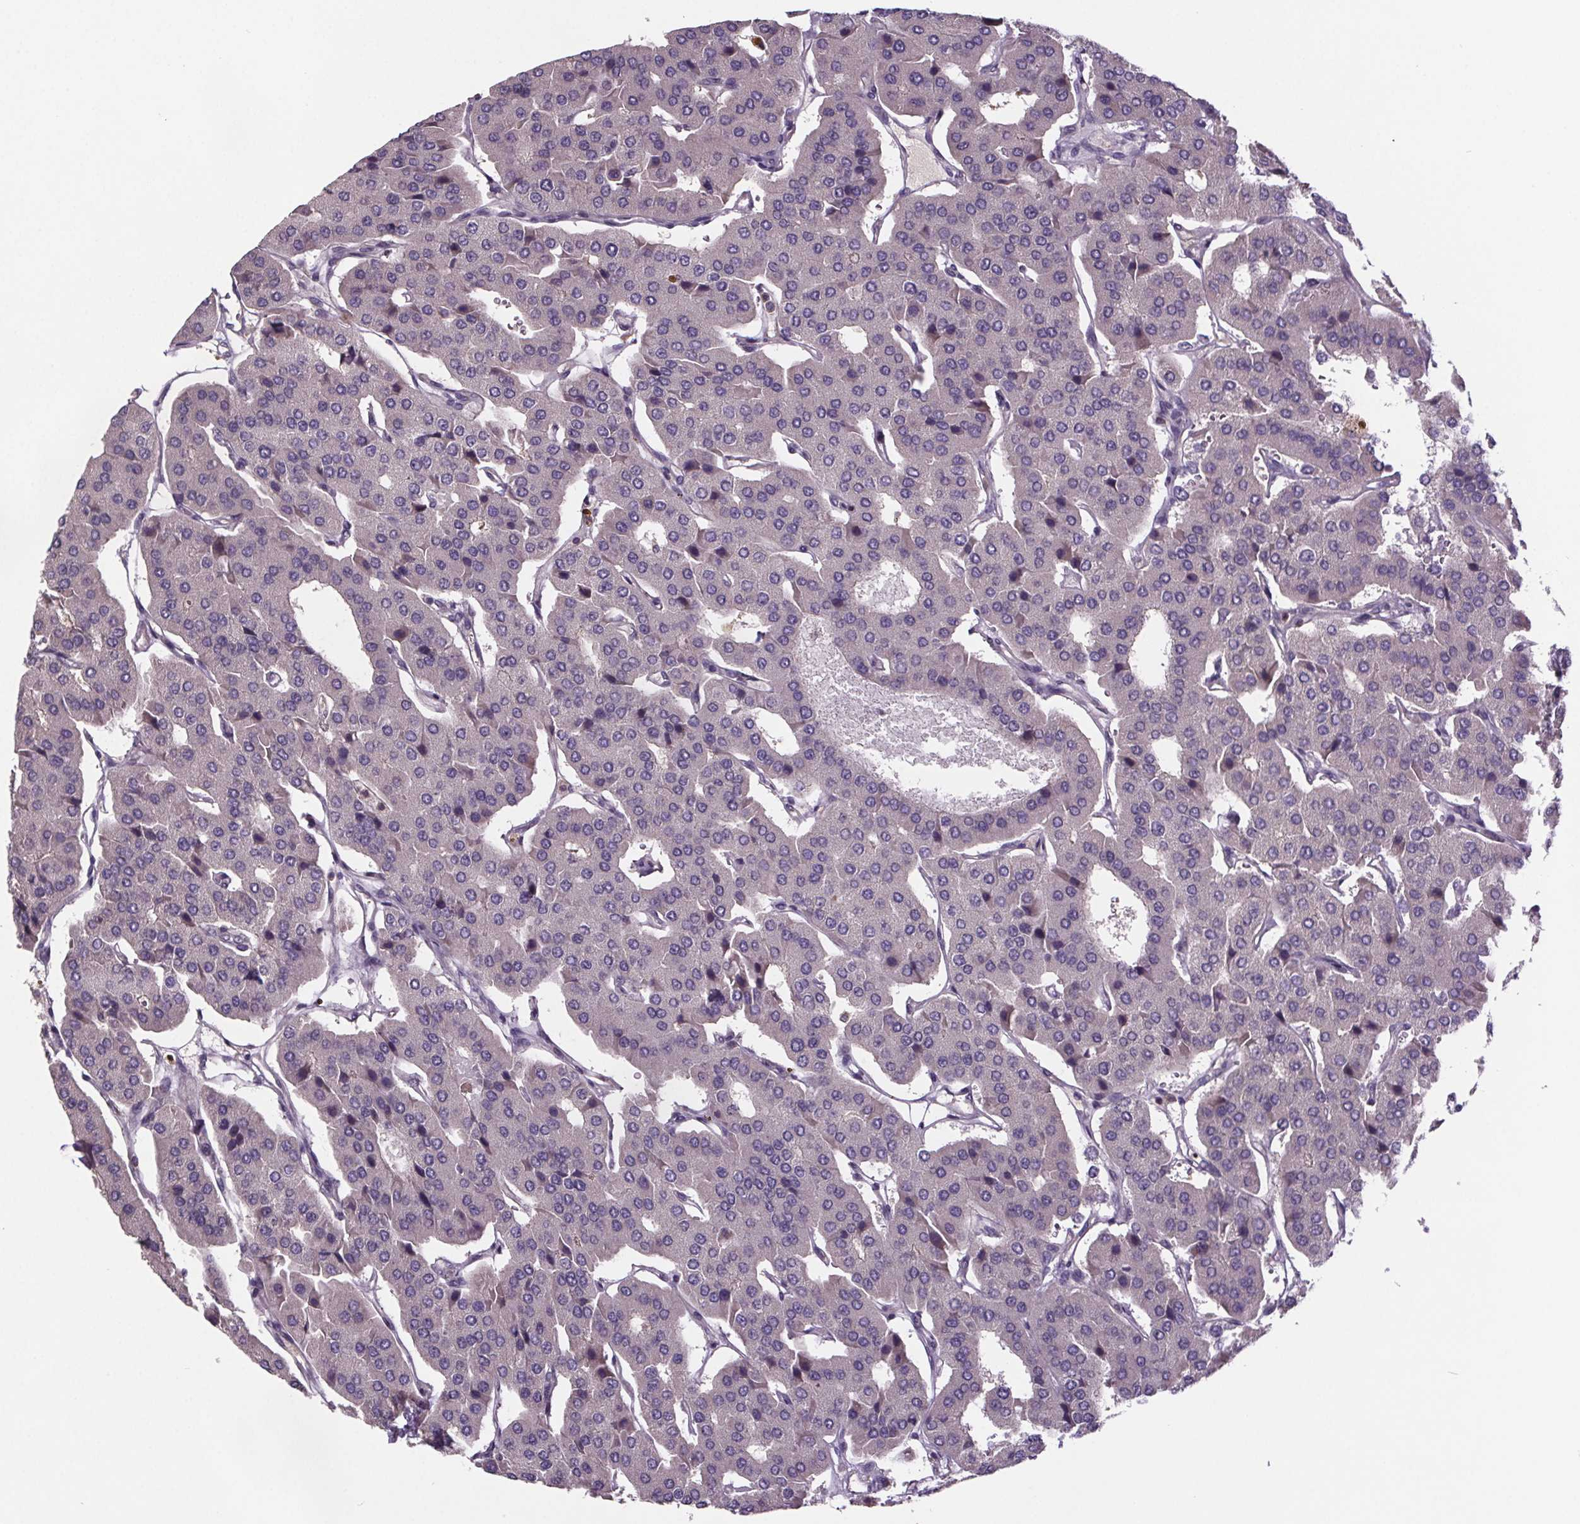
{"staining": {"intensity": "negative", "quantity": "none", "location": "none"}, "tissue": "parathyroid gland", "cell_type": "Glandular cells", "image_type": "normal", "snomed": [{"axis": "morphology", "description": "Normal tissue, NOS"}, {"axis": "morphology", "description": "Adenoma, NOS"}, {"axis": "topography", "description": "Parathyroid gland"}], "caption": "Parathyroid gland stained for a protein using immunohistochemistry exhibits no positivity glandular cells.", "gene": "CLN3", "patient": {"sex": "female", "age": 86}}